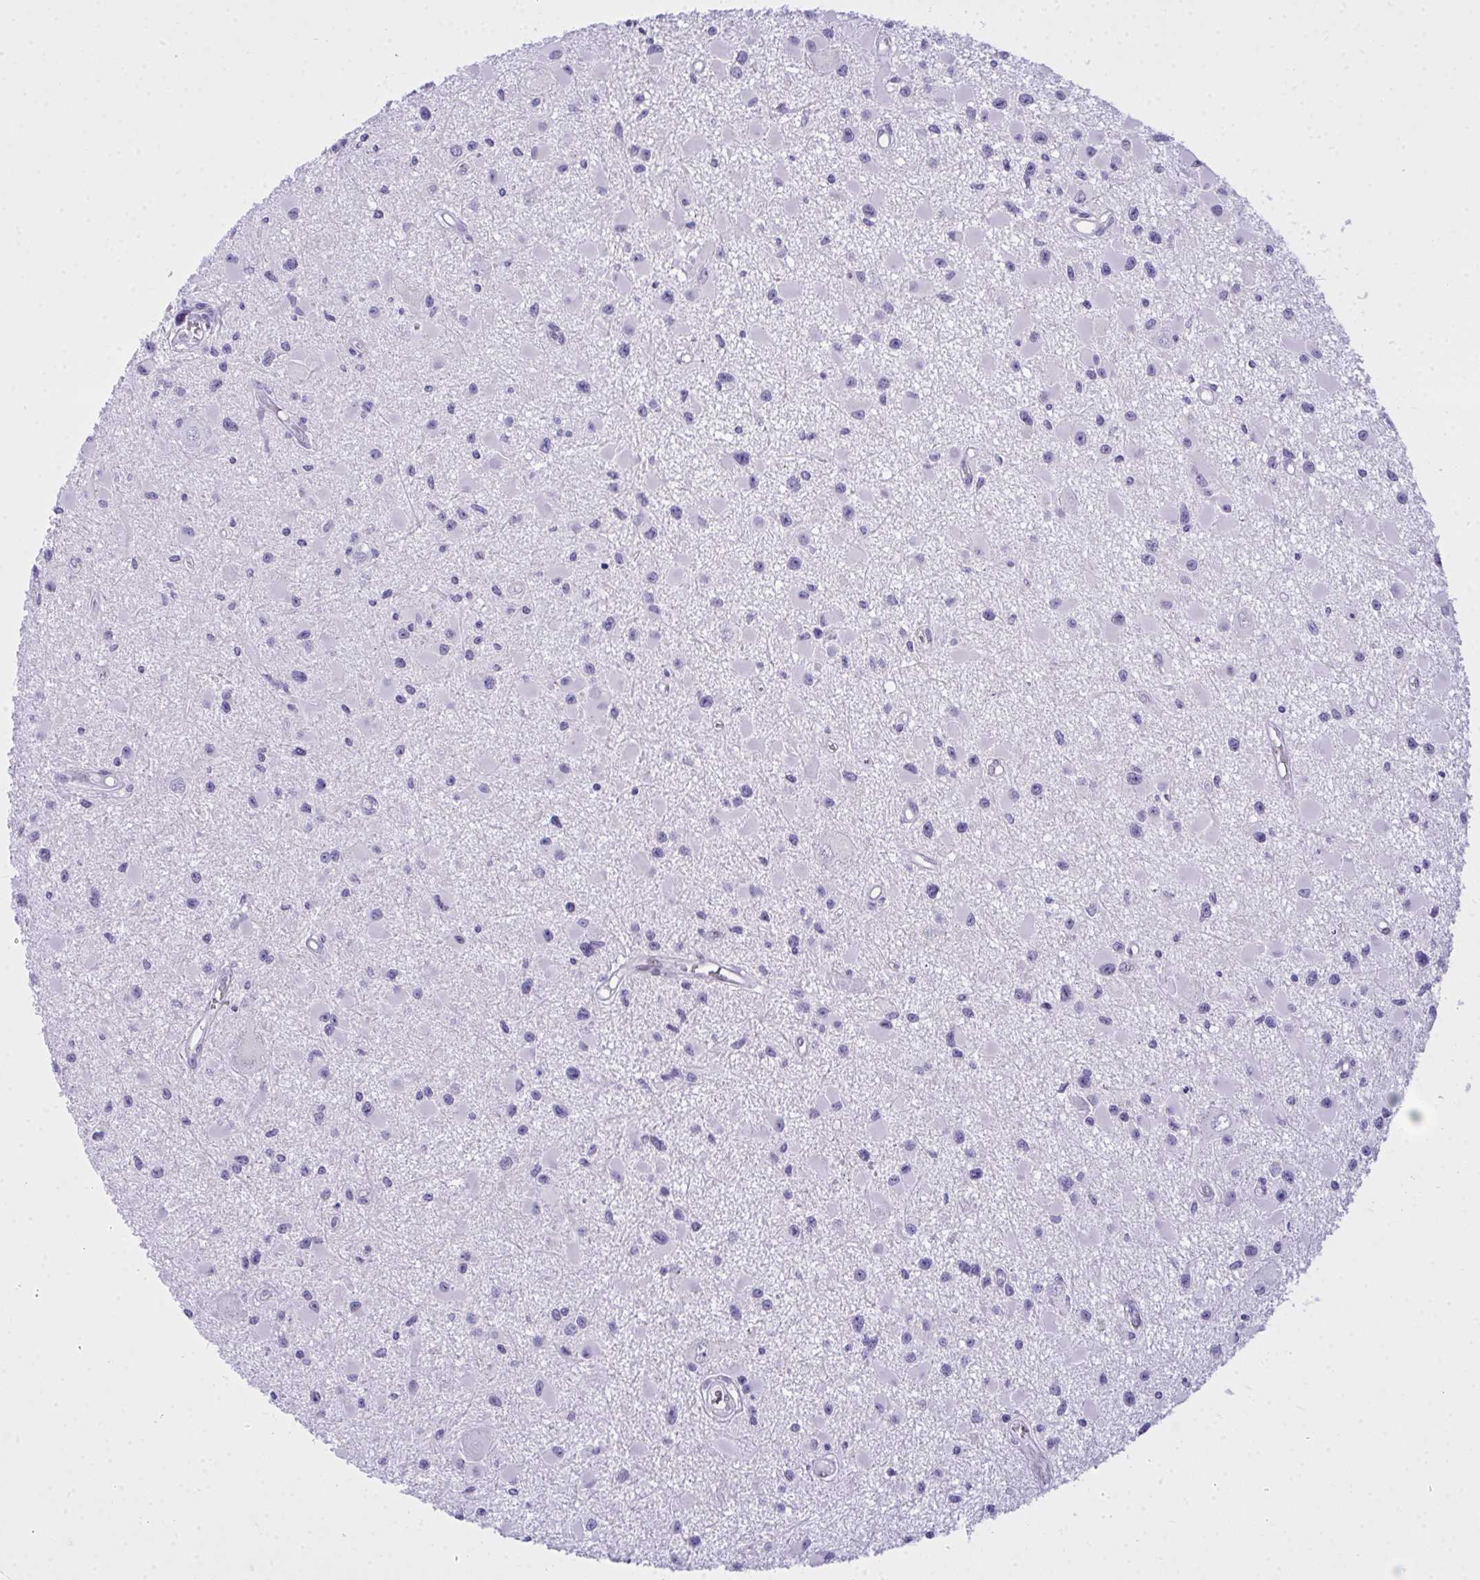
{"staining": {"intensity": "negative", "quantity": "none", "location": "none"}, "tissue": "glioma", "cell_type": "Tumor cells", "image_type": "cancer", "snomed": [{"axis": "morphology", "description": "Glioma, malignant, High grade"}, {"axis": "topography", "description": "Brain"}], "caption": "Human glioma stained for a protein using IHC demonstrates no staining in tumor cells.", "gene": "TEAD4", "patient": {"sex": "male", "age": 54}}